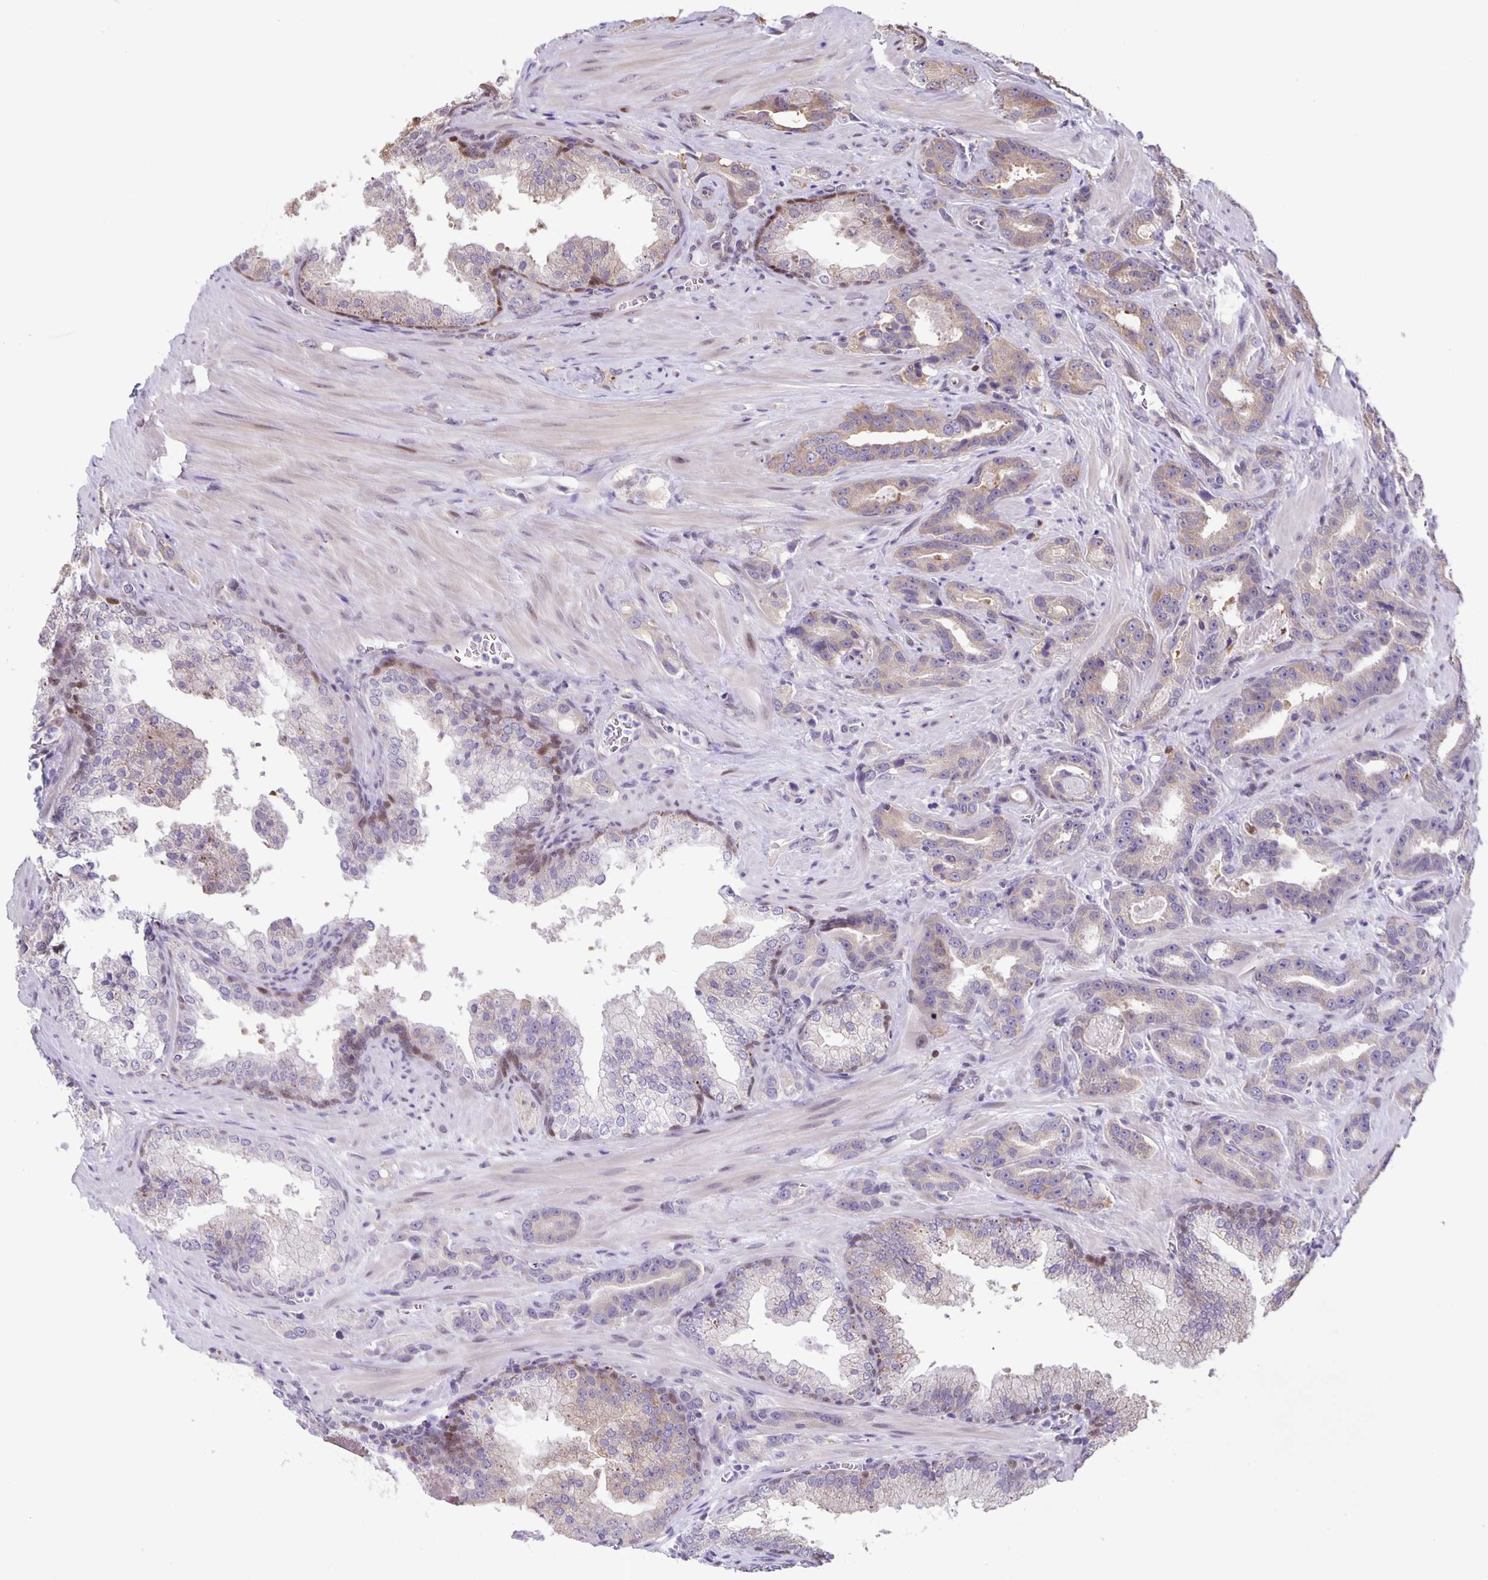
{"staining": {"intensity": "moderate", "quantity": "25%-75%", "location": "cytoplasmic/membranous"}, "tissue": "prostate cancer", "cell_type": "Tumor cells", "image_type": "cancer", "snomed": [{"axis": "morphology", "description": "Adenocarcinoma, High grade"}, {"axis": "topography", "description": "Prostate"}], "caption": "IHC photomicrograph of neoplastic tissue: human adenocarcinoma (high-grade) (prostate) stained using immunohistochemistry (IHC) demonstrates medium levels of moderate protein expression localized specifically in the cytoplasmic/membranous of tumor cells, appearing as a cytoplasmic/membranous brown color.", "gene": "MAPK12", "patient": {"sex": "male", "age": 65}}